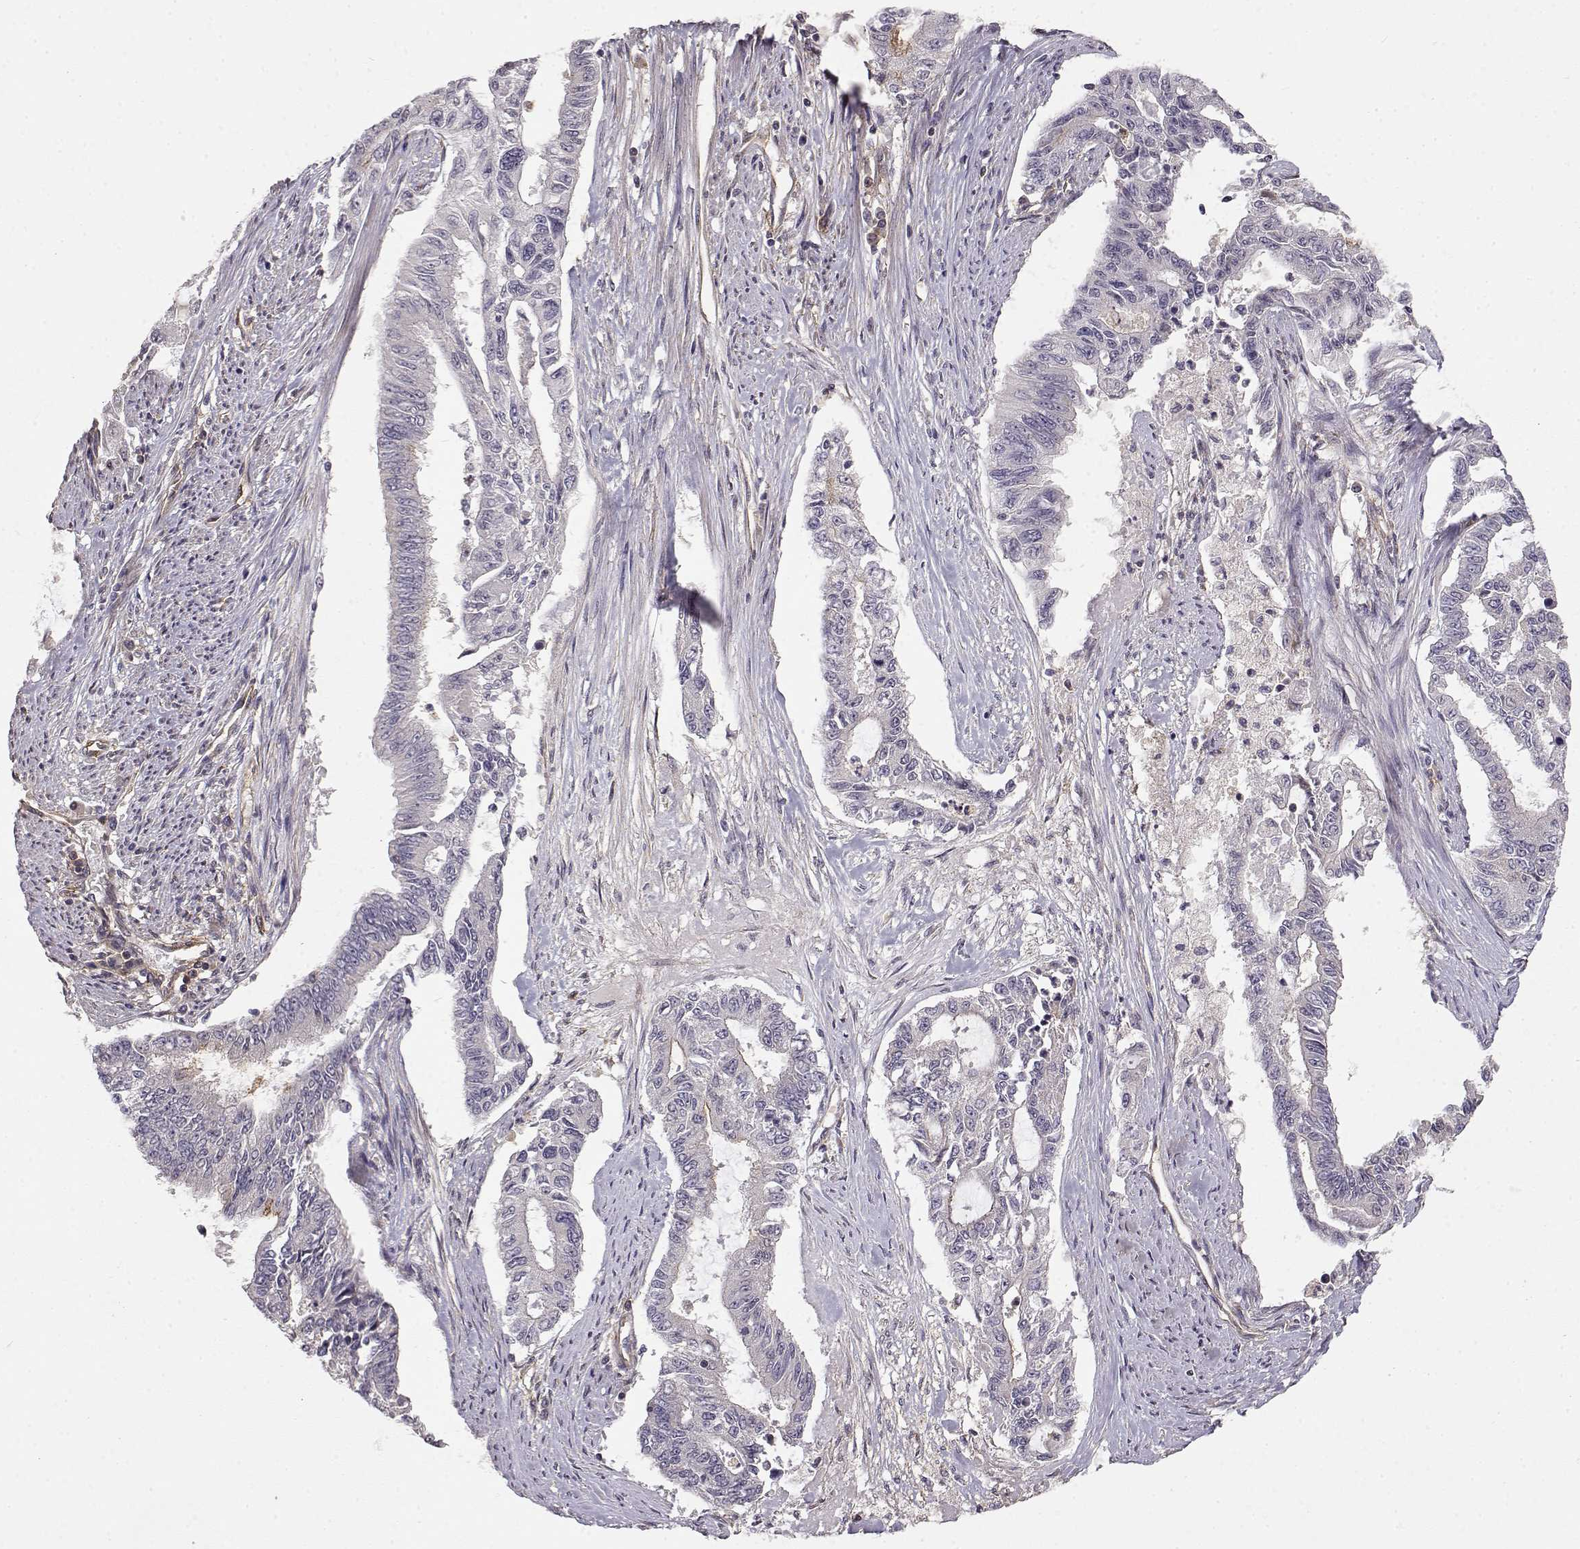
{"staining": {"intensity": "negative", "quantity": "none", "location": "none"}, "tissue": "endometrial cancer", "cell_type": "Tumor cells", "image_type": "cancer", "snomed": [{"axis": "morphology", "description": "Adenocarcinoma, NOS"}, {"axis": "topography", "description": "Uterus"}], "caption": "DAB immunohistochemical staining of adenocarcinoma (endometrial) reveals no significant expression in tumor cells.", "gene": "IFITM1", "patient": {"sex": "female", "age": 59}}